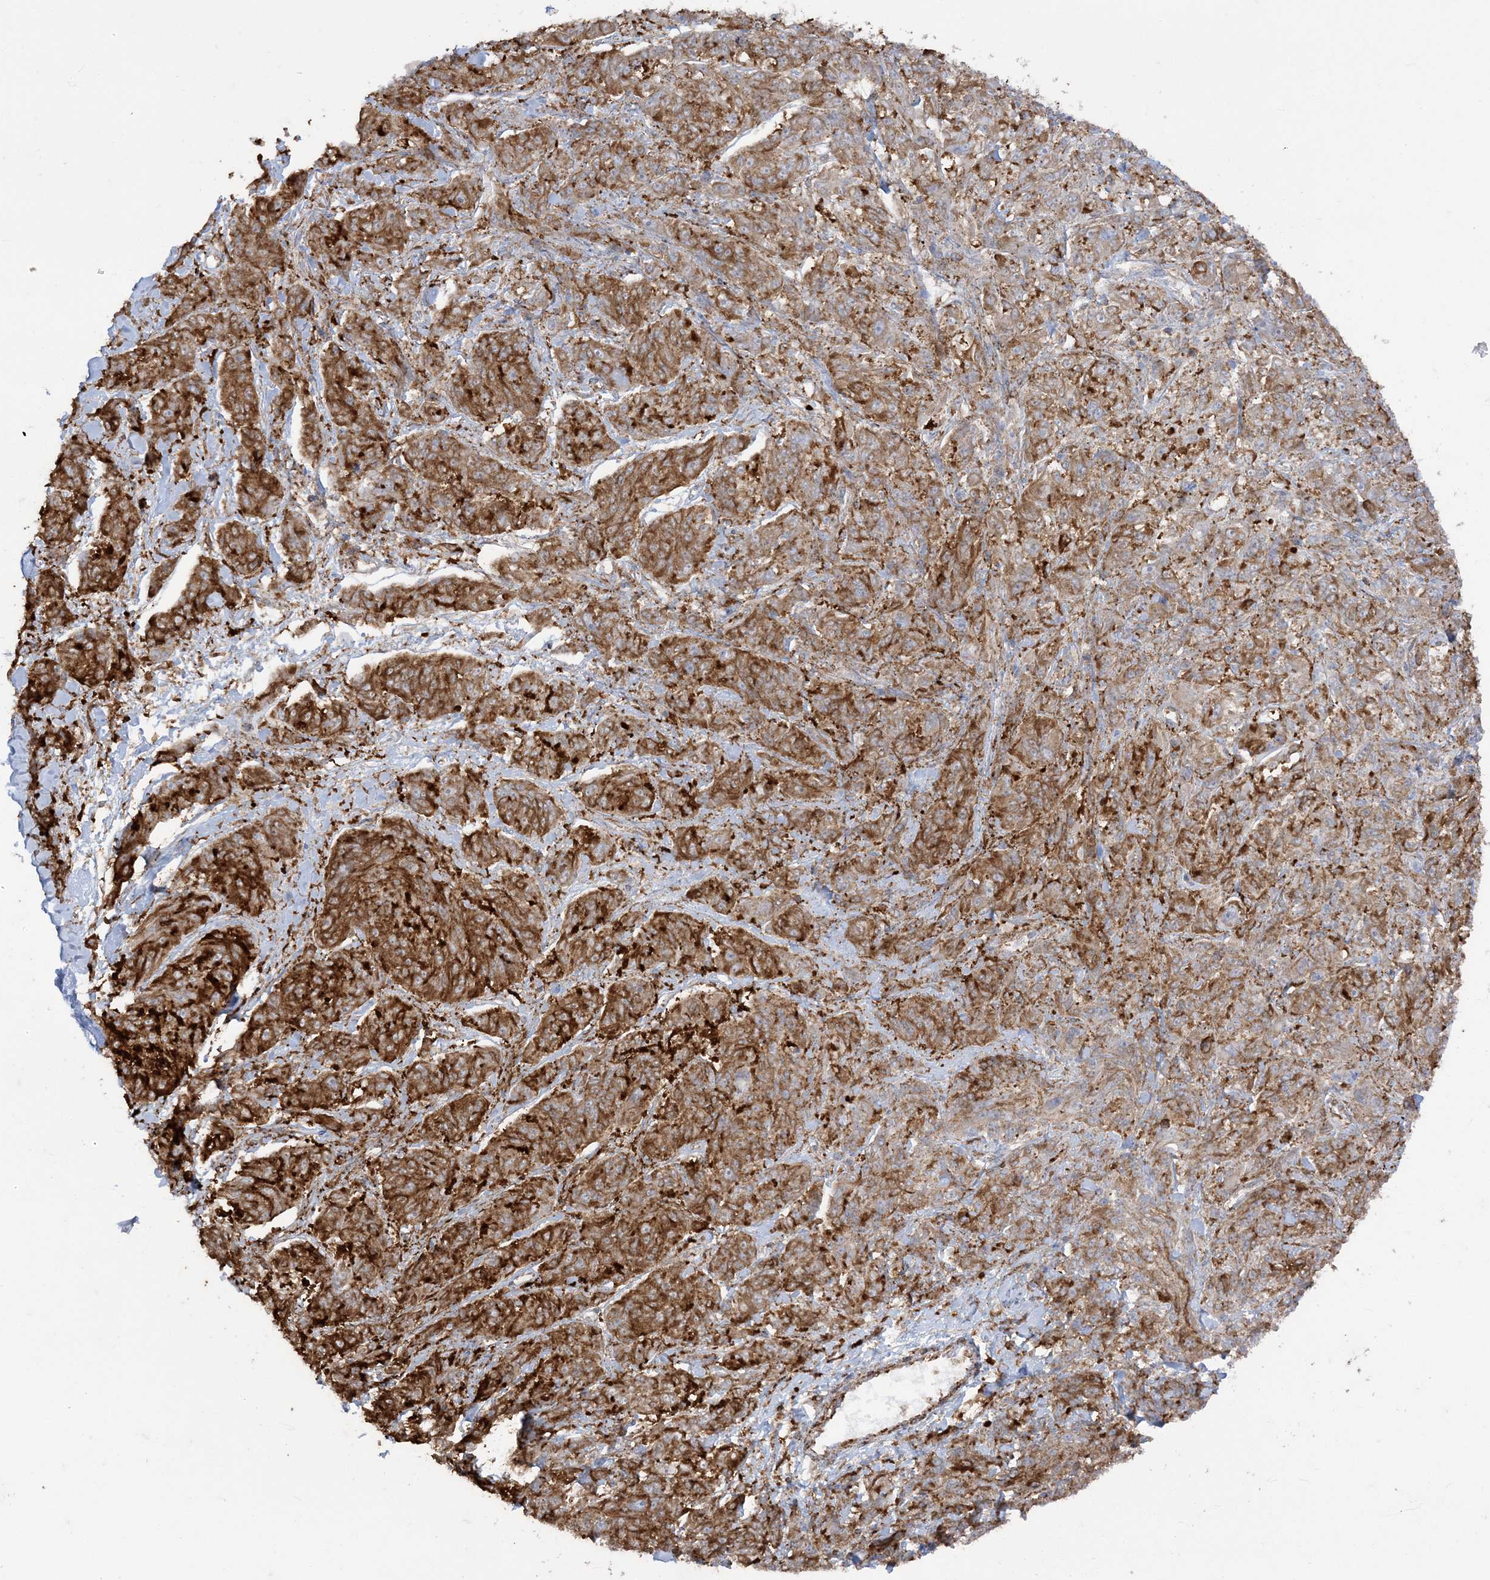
{"staining": {"intensity": "moderate", "quantity": ">75%", "location": "cytoplasmic/membranous"}, "tissue": "melanoma", "cell_type": "Tumor cells", "image_type": "cancer", "snomed": [{"axis": "morphology", "description": "Malignant melanoma, NOS"}, {"axis": "topography", "description": "Skin"}], "caption": "This micrograph displays IHC staining of human malignant melanoma, with medium moderate cytoplasmic/membranous staining in about >75% of tumor cells.", "gene": "DERL3", "patient": {"sex": "male", "age": 53}}